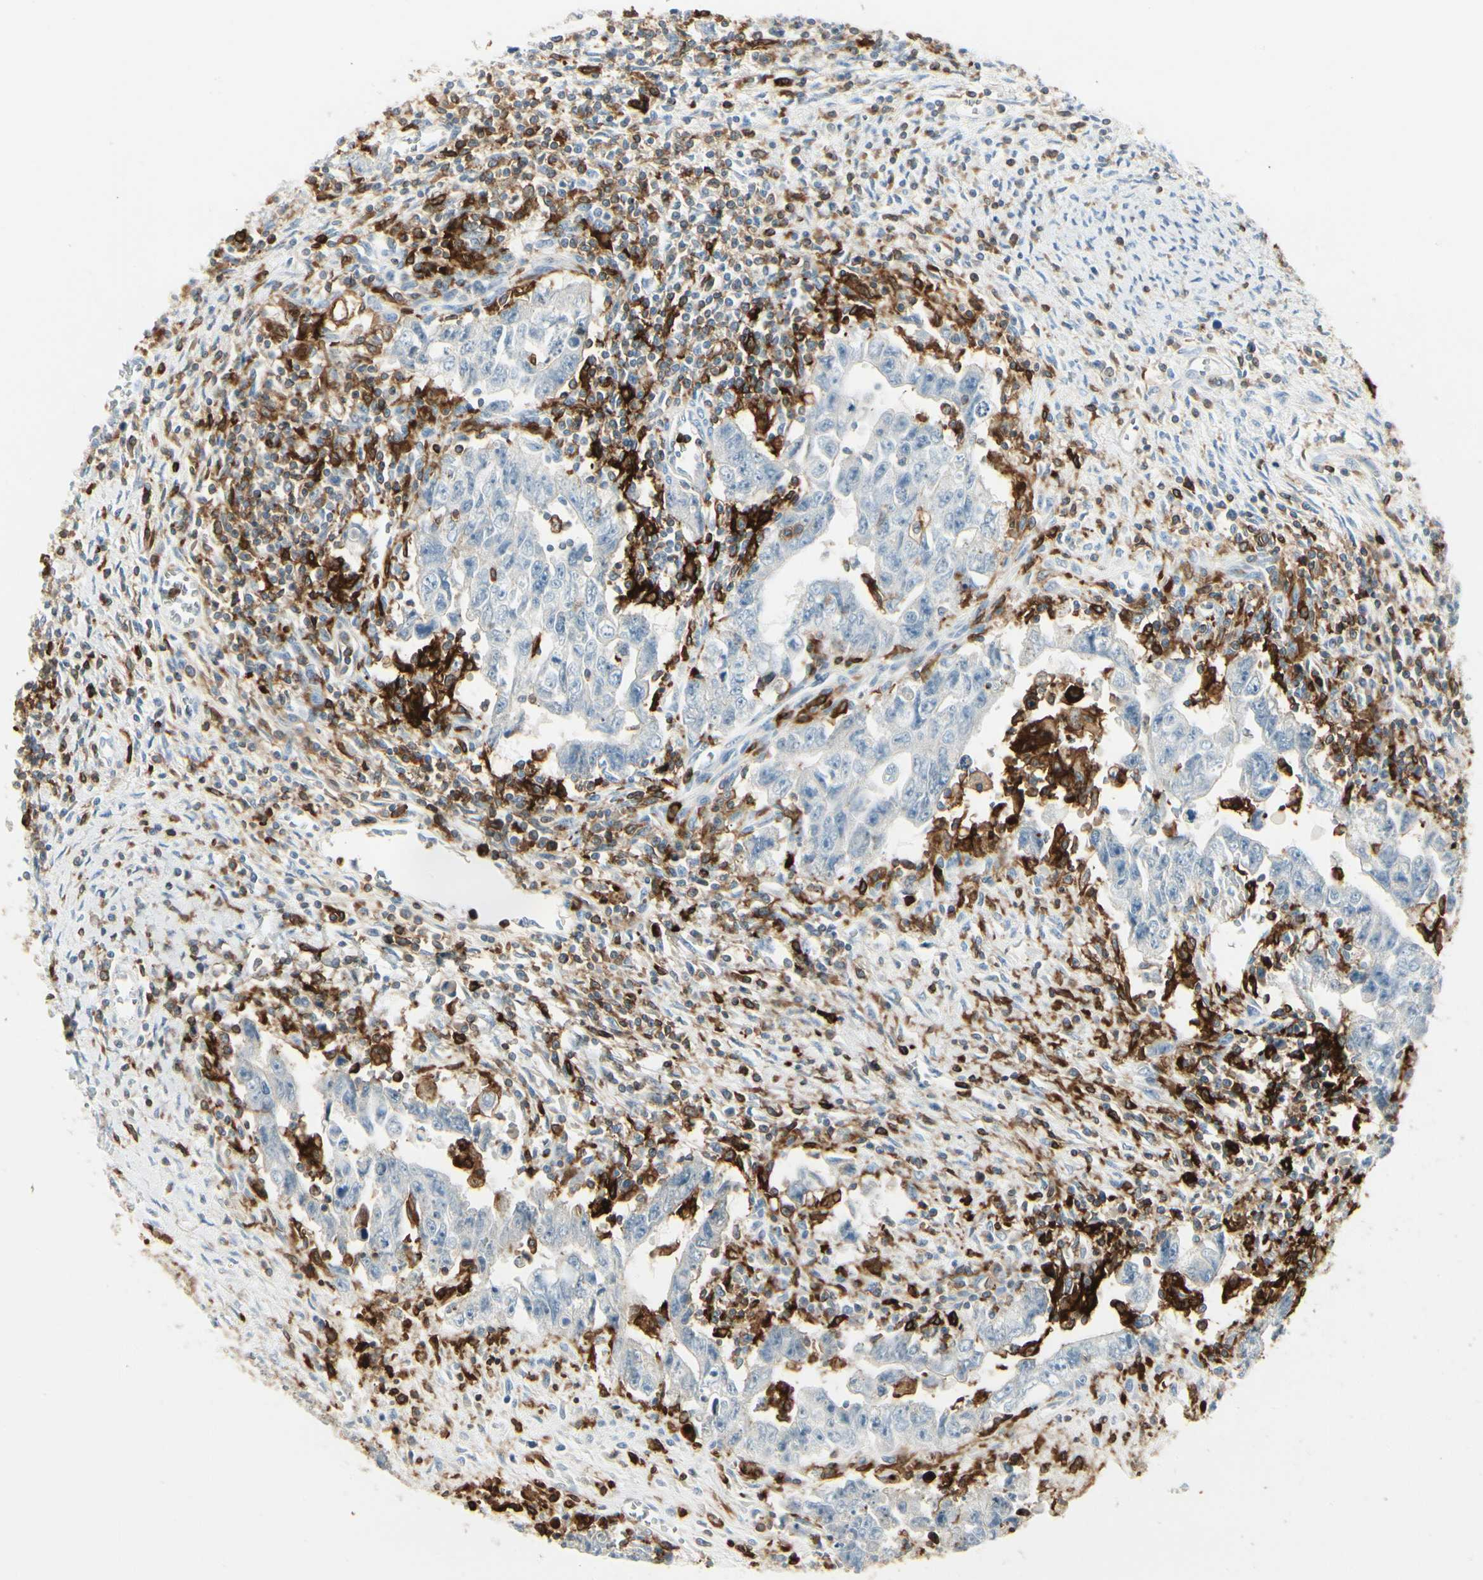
{"staining": {"intensity": "negative", "quantity": "none", "location": "none"}, "tissue": "testis cancer", "cell_type": "Tumor cells", "image_type": "cancer", "snomed": [{"axis": "morphology", "description": "Carcinoma, Embryonal, NOS"}, {"axis": "topography", "description": "Testis"}], "caption": "An image of human embryonal carcinoma (testis) is negative for staining in tumor cells. (Immunohistochemistry, brightfield microscopy, high magnification).", "gene": "ITGB2", "patient": {"sex": "male", "age": 28}}